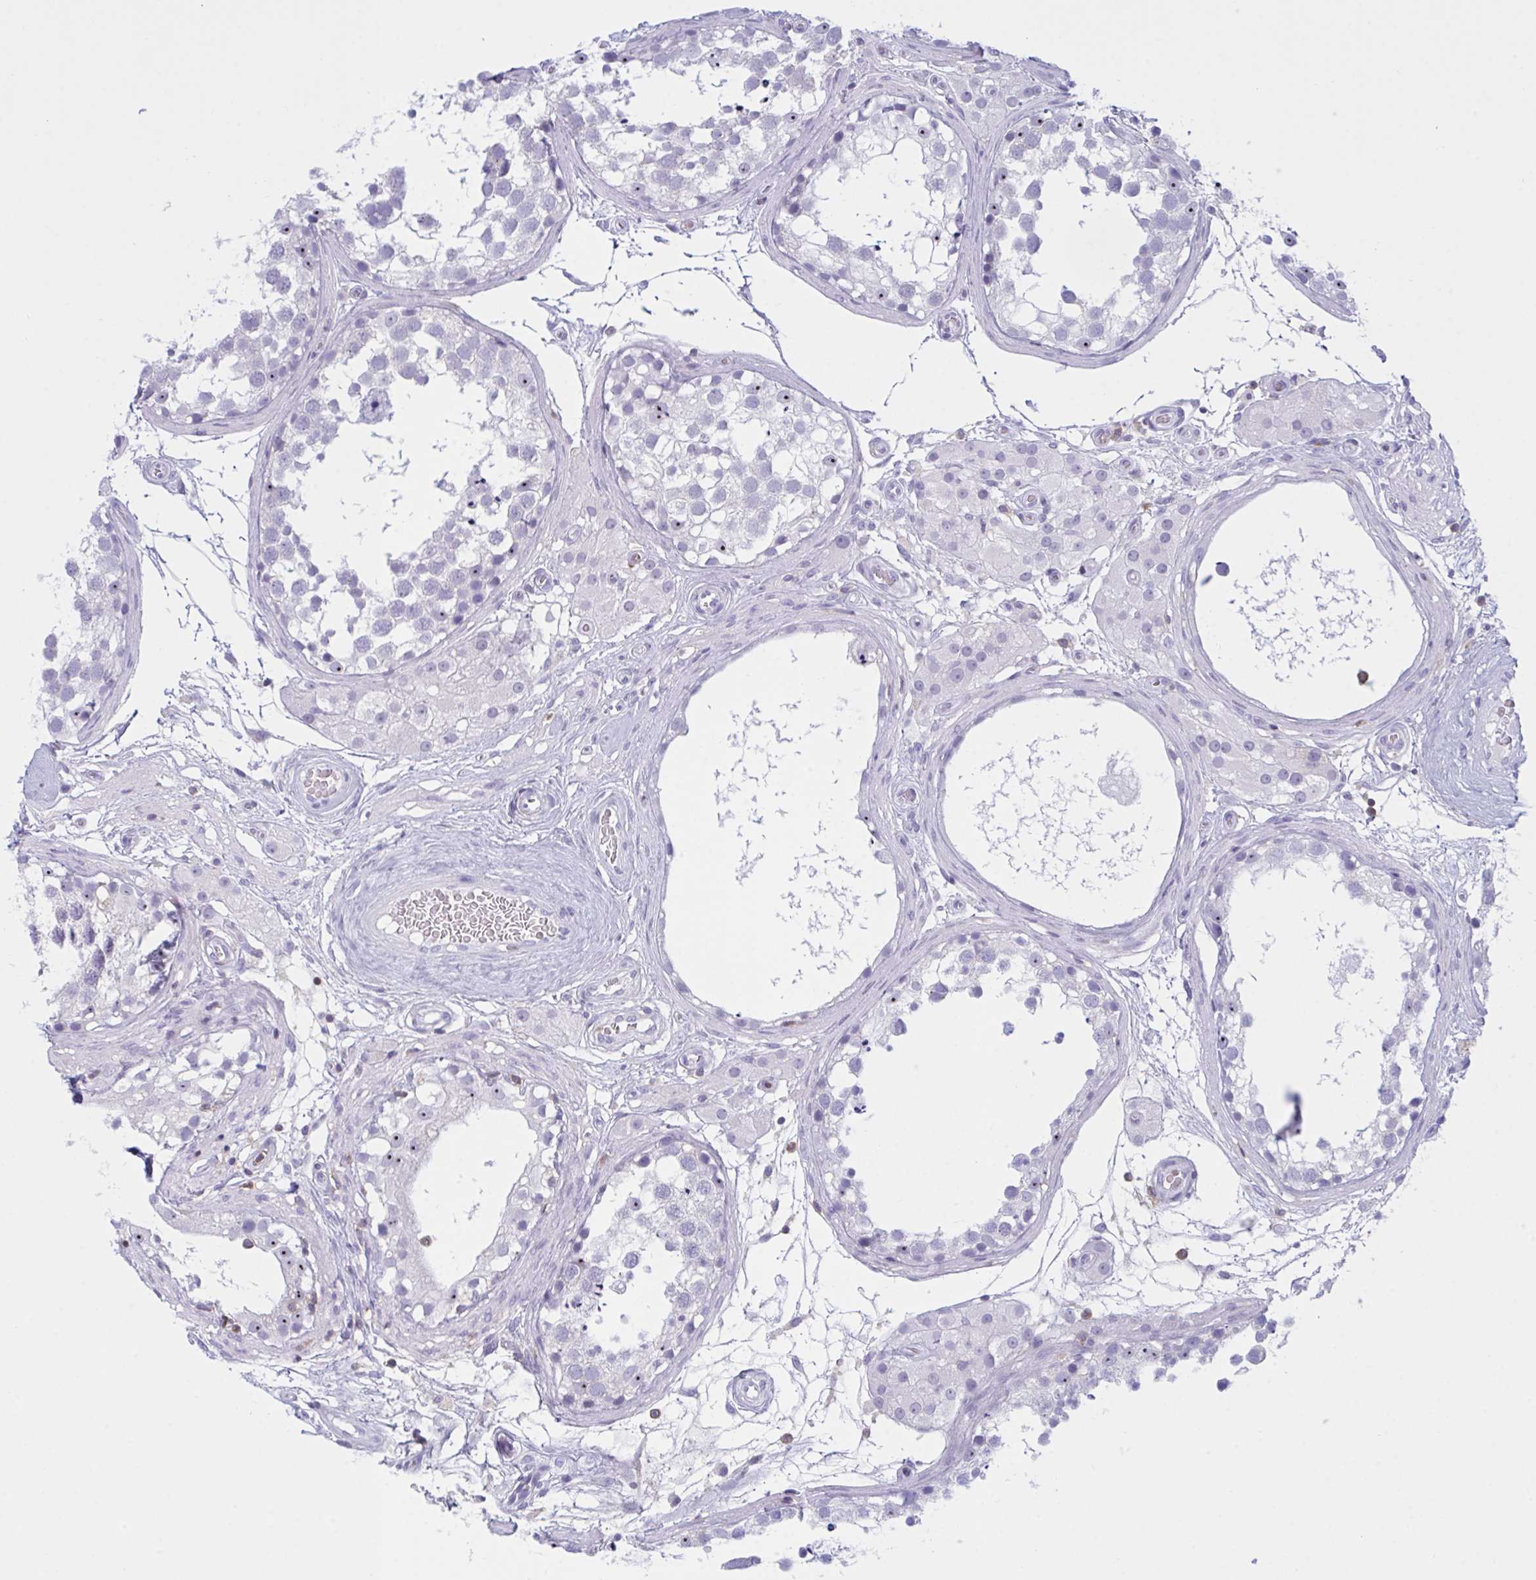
{"staining": {"intensity": "negative", "quantity": "none", "location": "none"}, "tissue": "testis", "cell_type": "Cells in seminiferous ducts", "image_type": "normal", "snomed": [{"axis": "morphology", "description": "Normal tissue, NOS"}, {"axis": "morphology", "description": "Seminoma, NOS"}, {"axis": "topography", "description": "Testis"}], "caption": "Immunohistochemistry histopathology image of benign testis: human testis stained with DAB shows no significant protein positivity in cells in seminiferous ducts. (DAB immunohistochemistry with hematoxylin counter stain).", "gene": "MYO1F", "patient": {"sex": "male", "age": 65}}